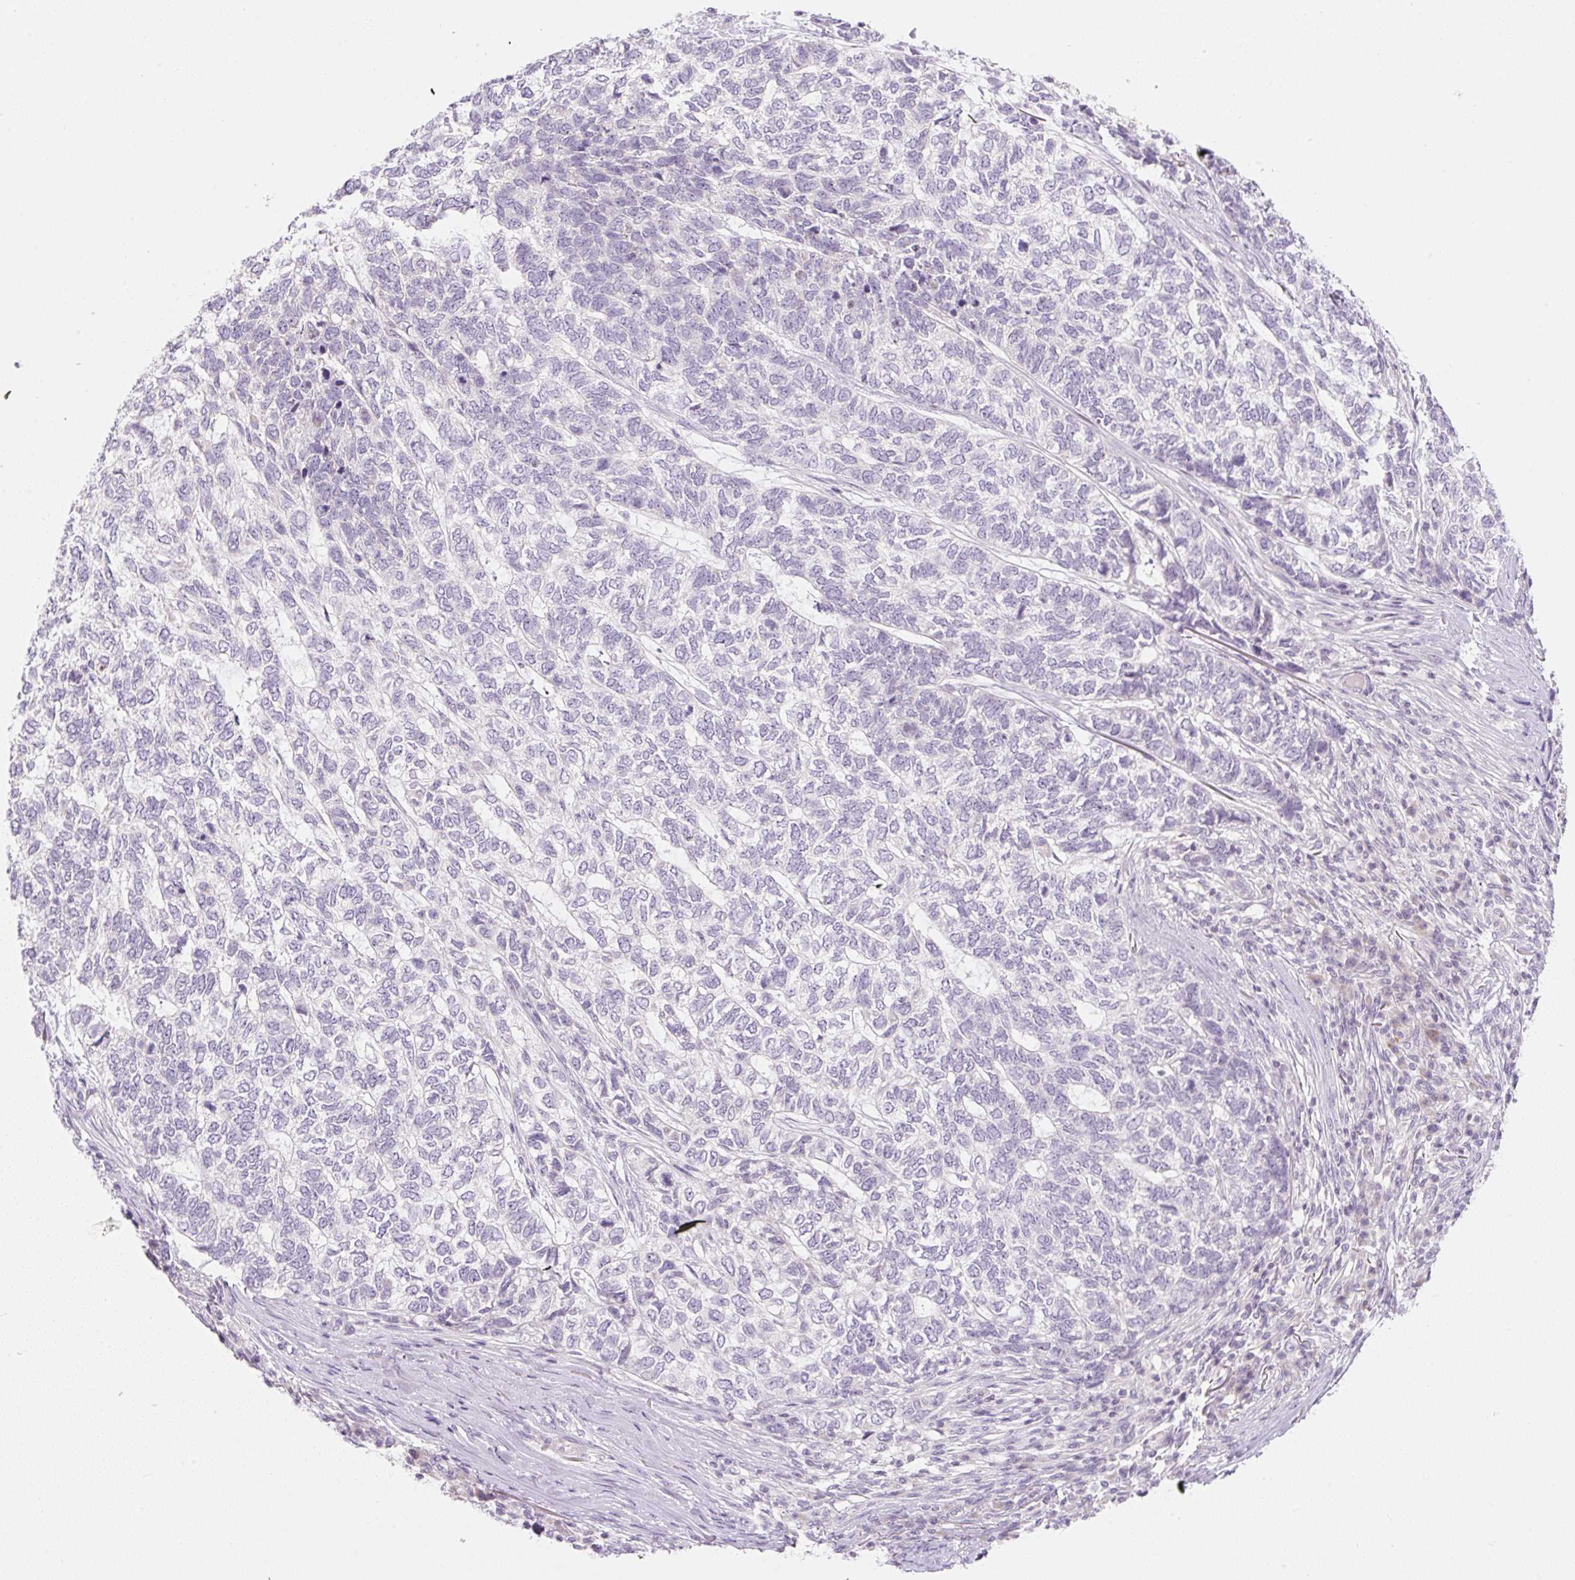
{"staining": {"intensity": "negative", "quantity": "none", "location": "none"}, "tissue": "skin cancer", "cell_type": "Tumor cells", "image_type": "cancer", "snomed": [{"axis": "morphology", "description": "Basal cell carcinoma"}, {"axis": "topography", "description": "Skin"}], "caption": "There is no significant expression in tumor cells of basal cell carcinoma (skin).", "gene": "CASKIN1", "patient": {"sex": "female", "age": 65}}